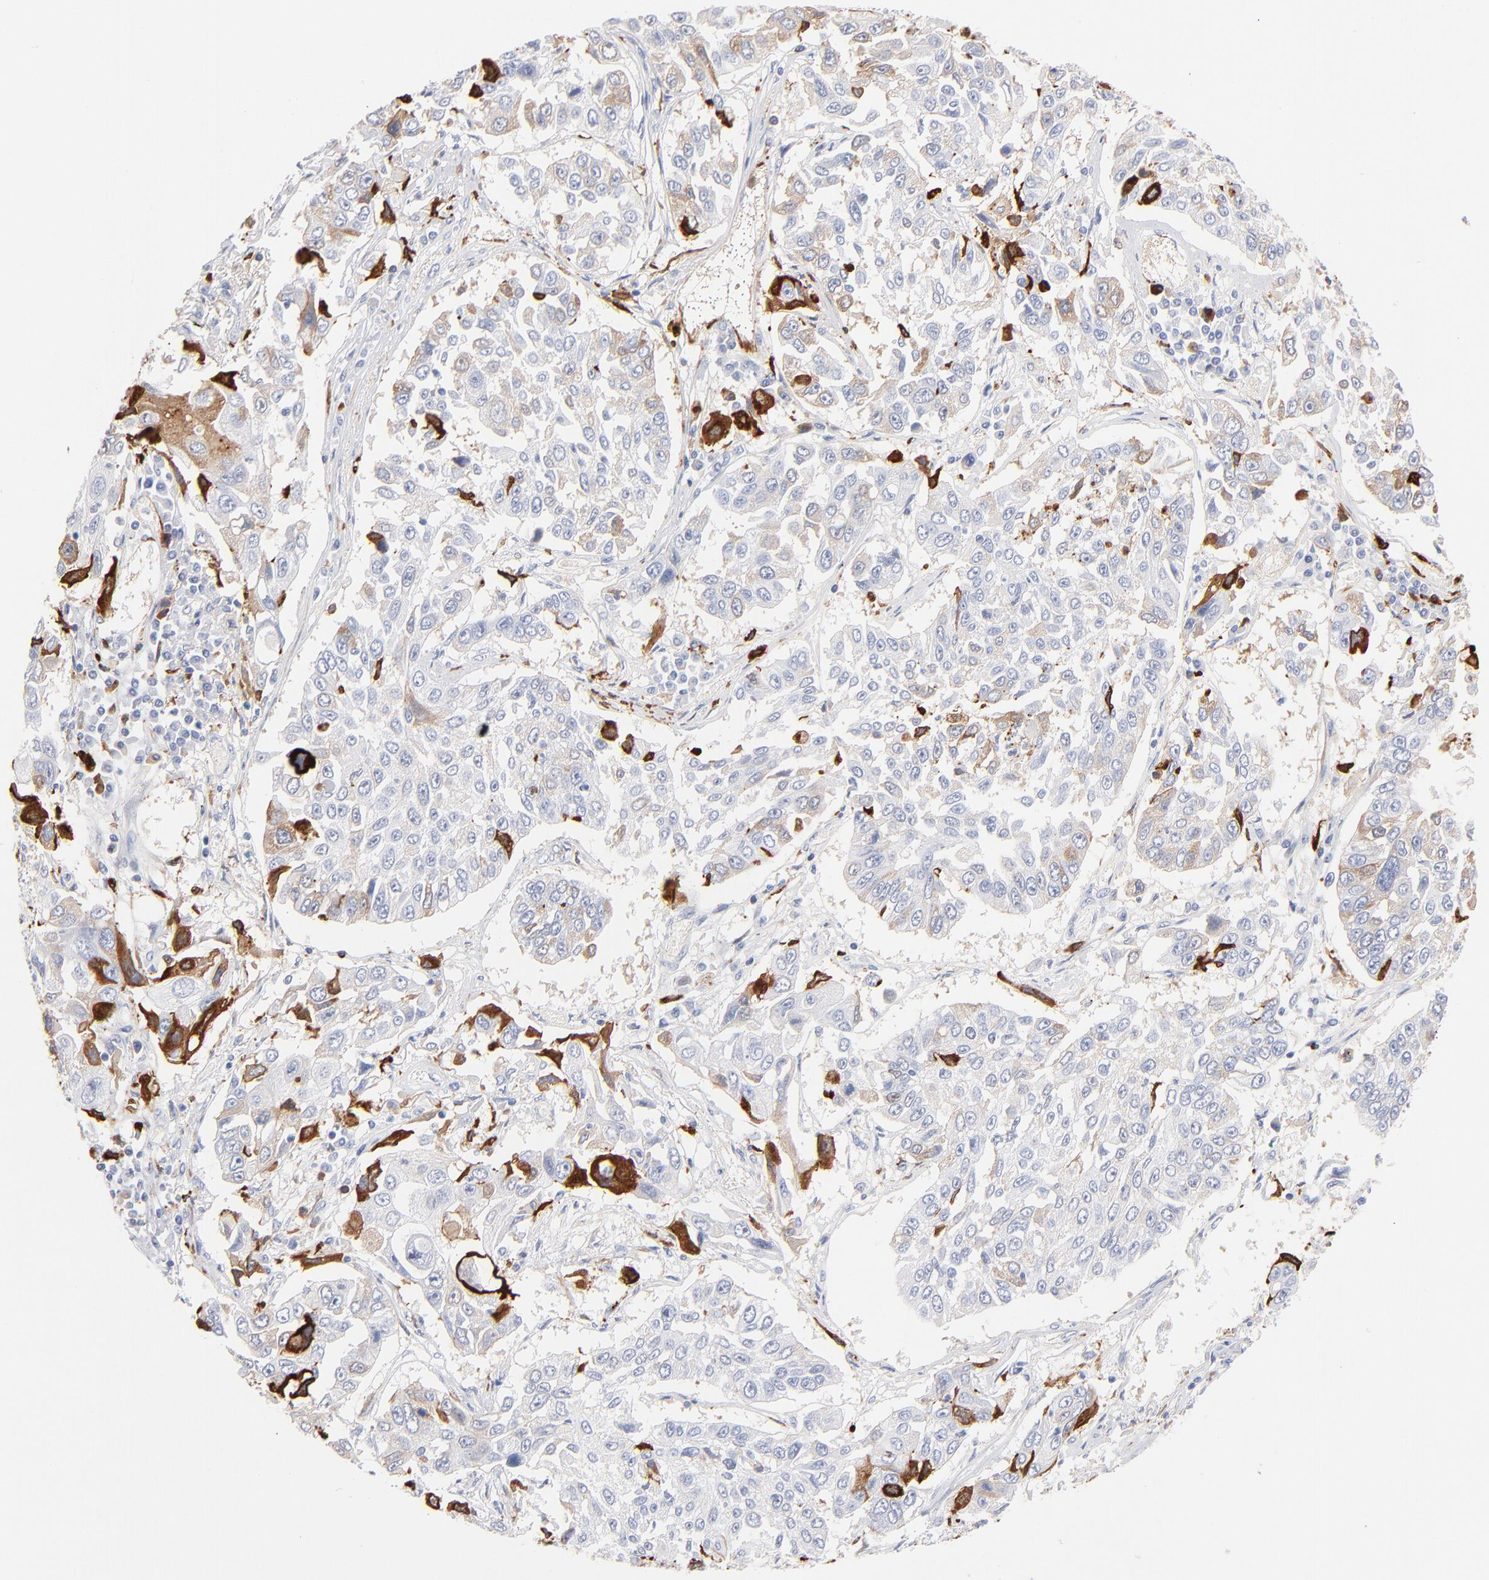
{"staining": {"intensity": "negative", "quantity": "none", "location": "none"}, "tissue": "lung cancer", "cell_type": "Tumor cells", "image_type": "cancer", "snomed": [{"axis": "morphology", "description": "Squamous cell carcinoma, NOS"}, {"axis": "topography", "description": "Lung"}], "caption": "Lung cancer (squamous cell carcinoma) was stained to show a protein in brown. There is no significant staining in tumor cells.", "gene": "APOH", "patient": {"sex": "male", "age": 71}}